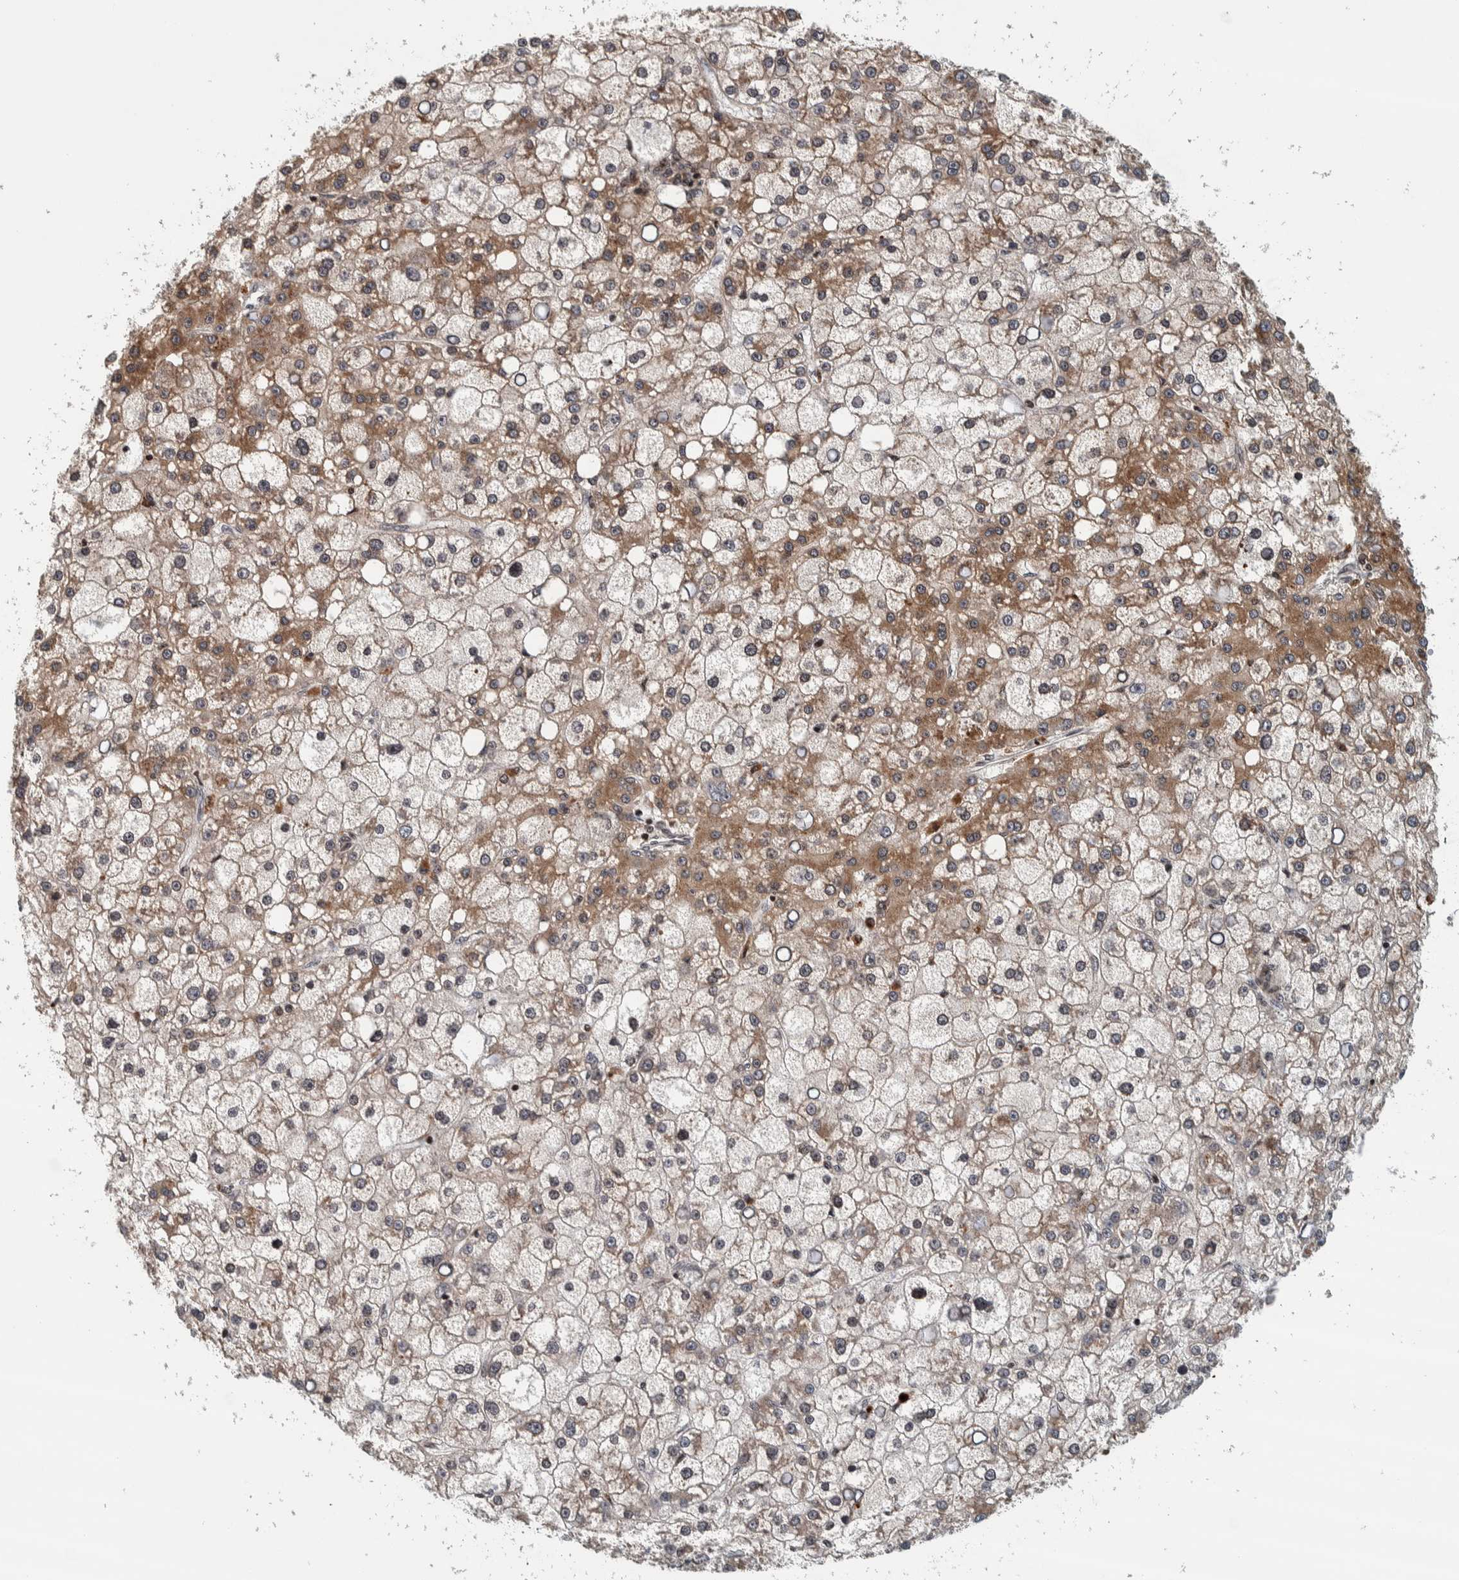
{"staining": {"intensity": "moderate", "quantity": "<25%", "location": "cytoplasmic/membranous"}, "tissue": "liver cancer", "cell_type": "Tumor cells", "image_type": "cancer", "snomed": [{"axis": "morphology", "description": "Carcinoma, Hepatocellular, NOS"}, {"axis": "topography", "description": "Liver"}], "caption": "This histopathology image displays immunohistochemistry (IHC) staining of hepatocellular carcinoma (liver), with low moderate cytoplasmic/membranous positivity in approximately <25% of tumor cells.", "gene": "CCDC182", "patient": {"sex": "male", "age": 67}}